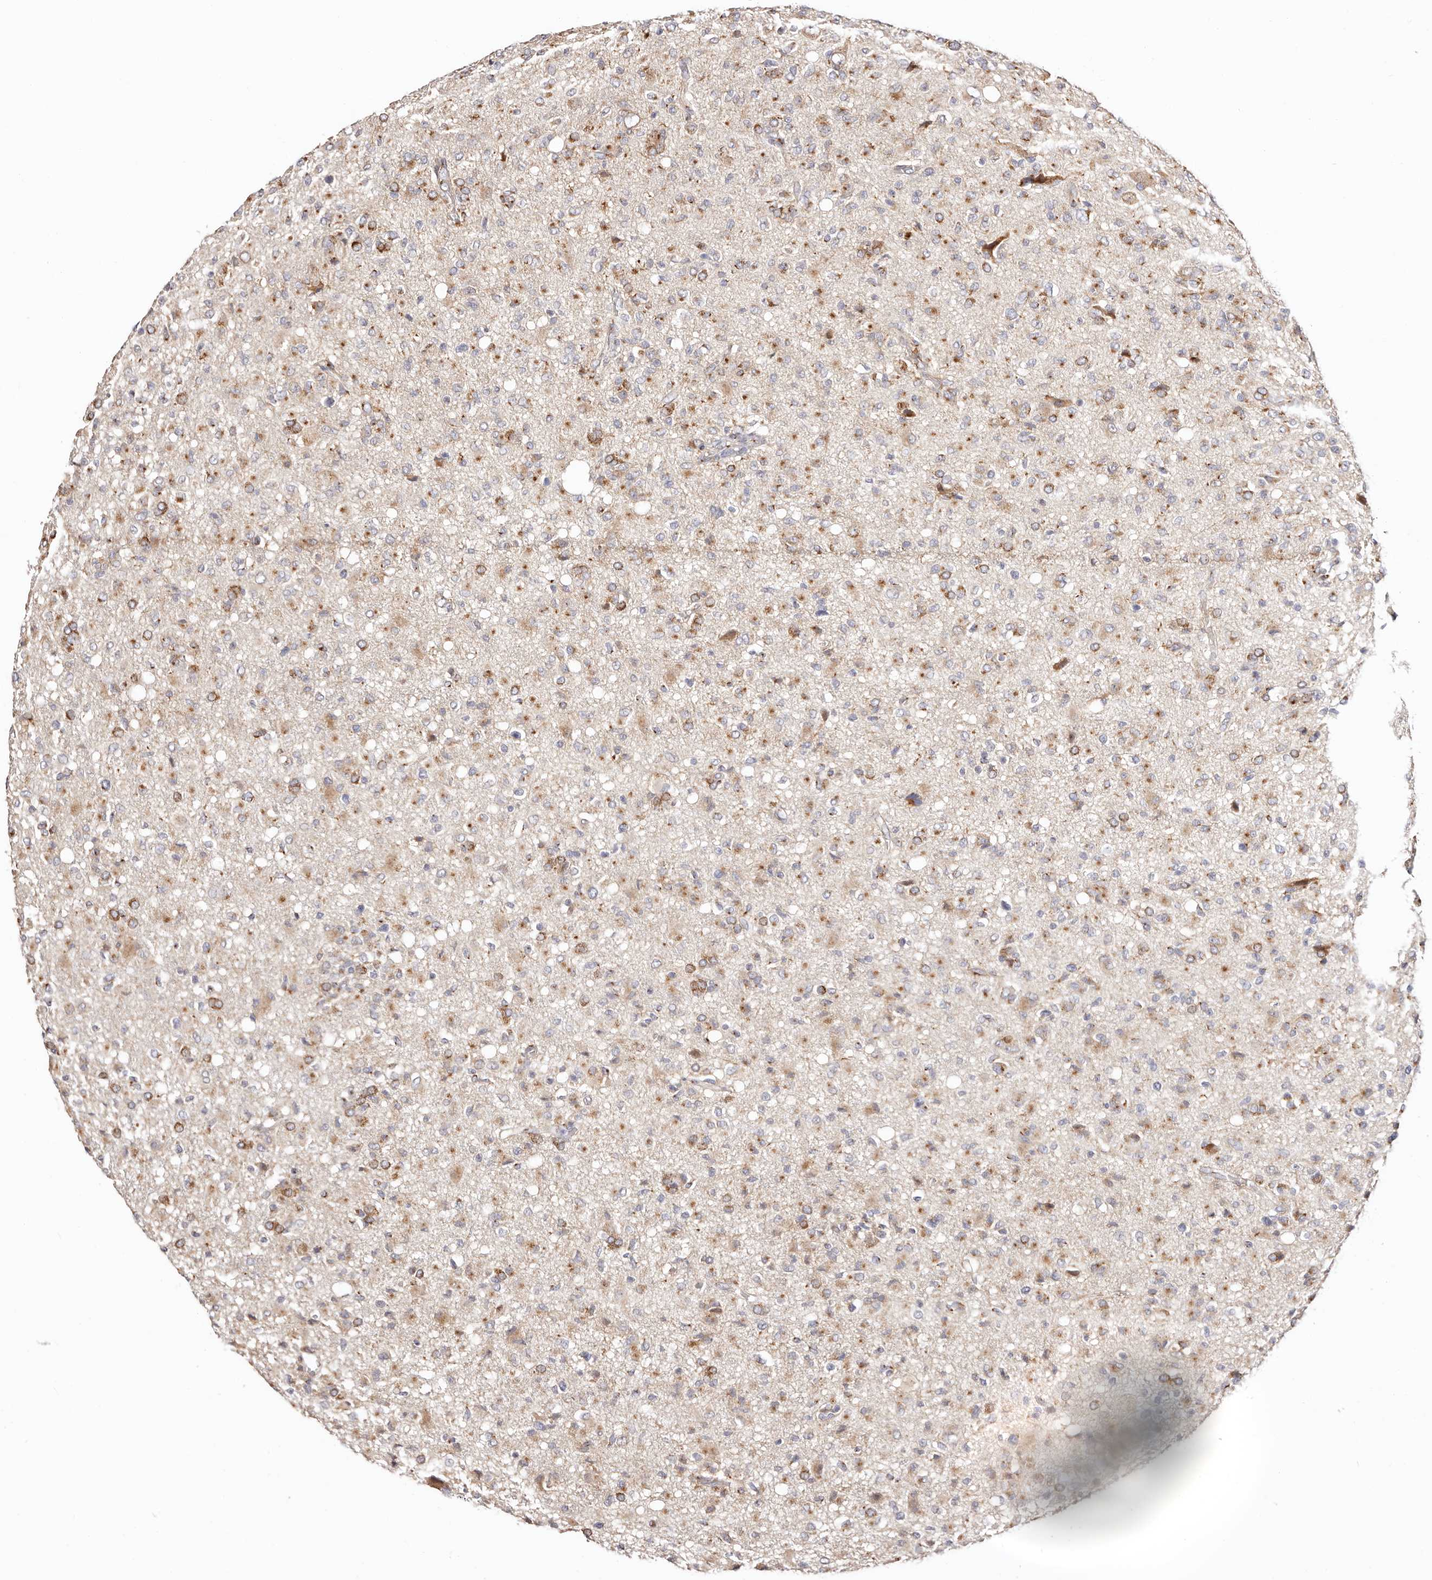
{"staining": {"intensity": "moderate", "quantity": "25%-75%", "location": "cytoplasmic/membranous"}, "tissue": "glioma", "cell_type": "Tumor cells", "image_type": "cancer", "snomed": [{"axis": "morphology", "description": "Glioma, malignant, High grade"}, {"axis": "topography", "description": "Brain"}], "caption": "This image demonstrates glioma stained with immunohistochemistry (IHC) to label a protein in brown. The cytoplasmic/membranous of tumor cells show moderate positivity for the protein. Nuclei are counter-stained blue.", "gene": "MAPK6", "patient": {"sex": "female", "age": 57}}